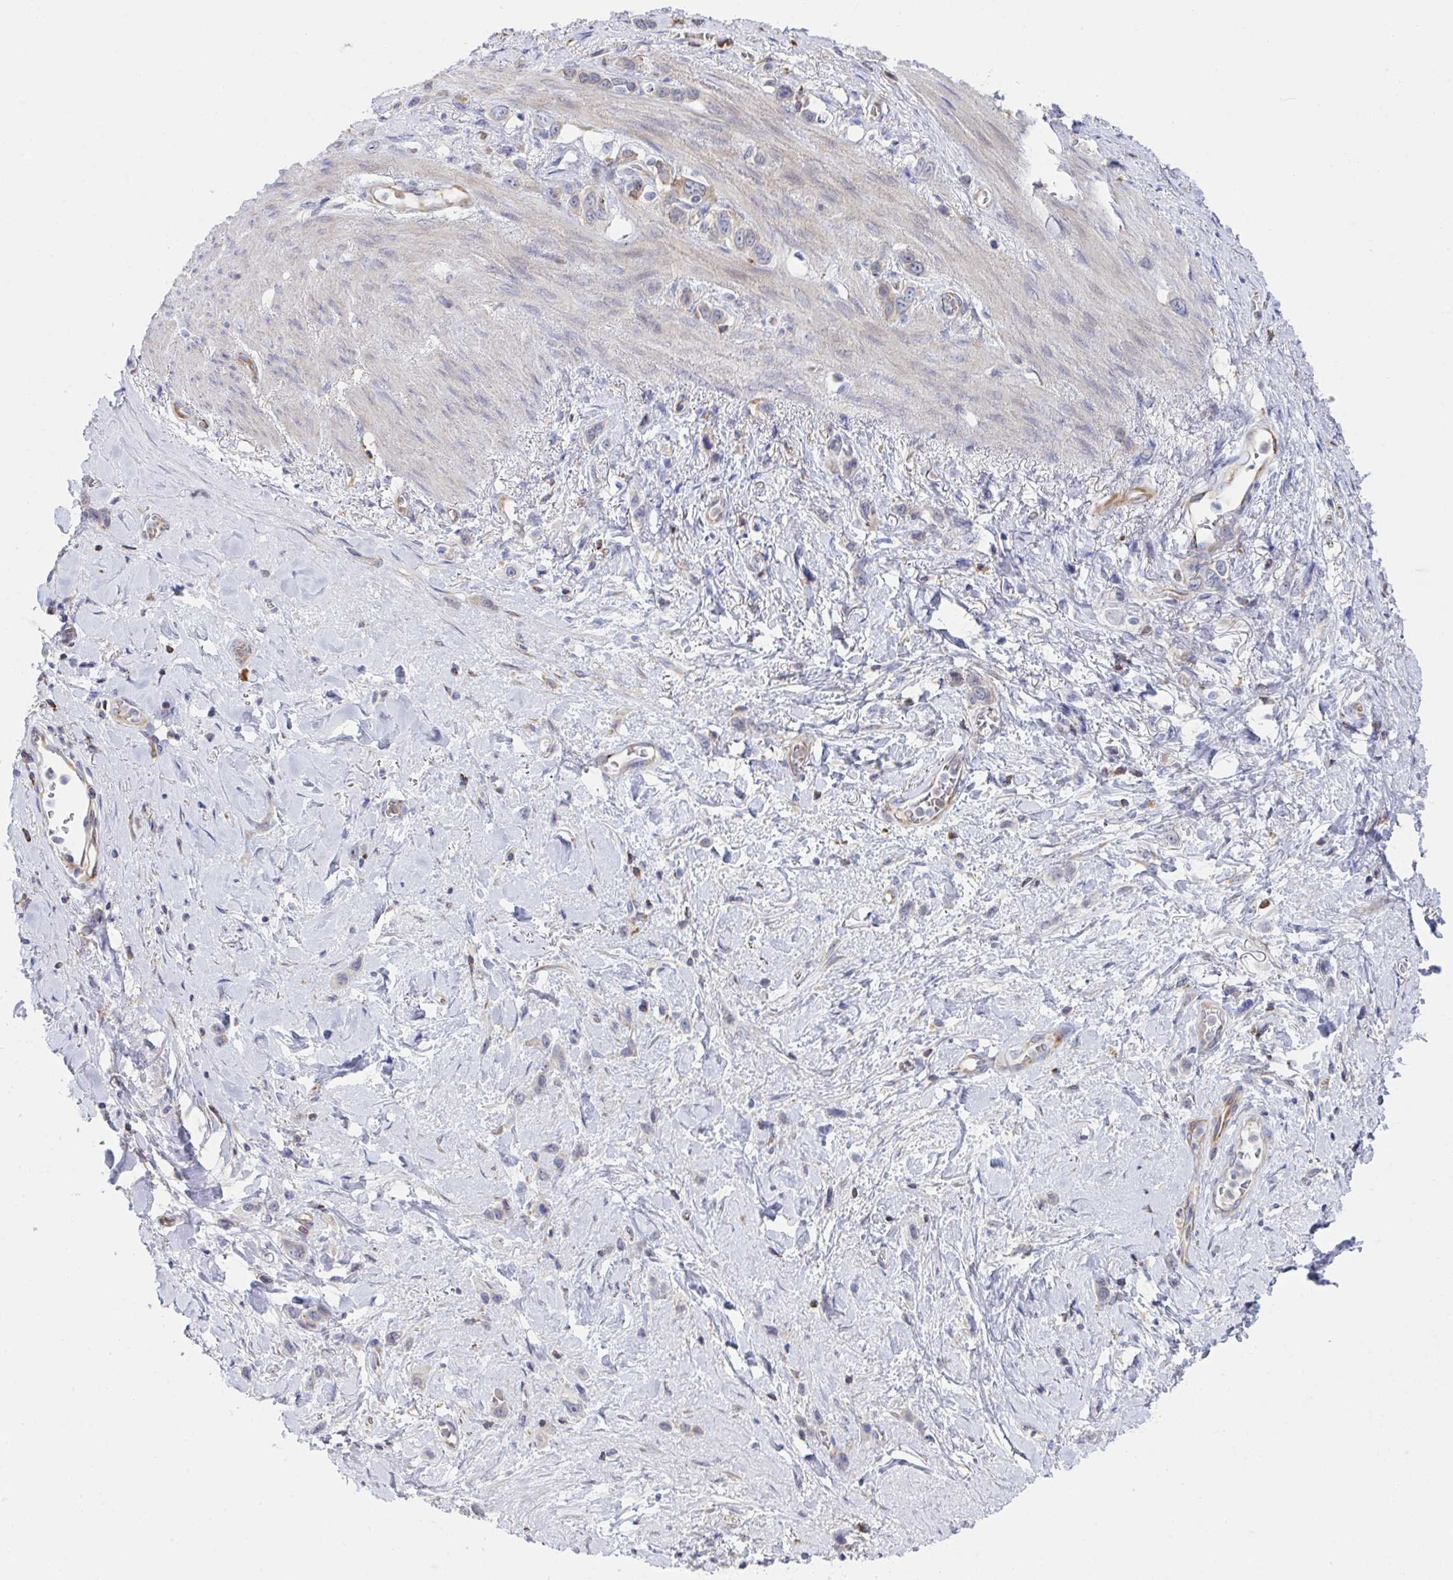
{"staining": {"intensity": "negative", "quantity": "none", "location": "none"}, "tissue": "stomach cancer", "cell_type": "Tumor cells", "image_type": "cancer", "snomed": [{"axis": "morphology", "description": "Adenocarcinoma, NOS"}, {"axis": "topography", "description": "Stomach"}], "caption": "Tumor cells are negative for brown protein staining in stomach adenocarcinoma.", "gene": "WNK1", "patient": {"sex": "female", "age": 65}}